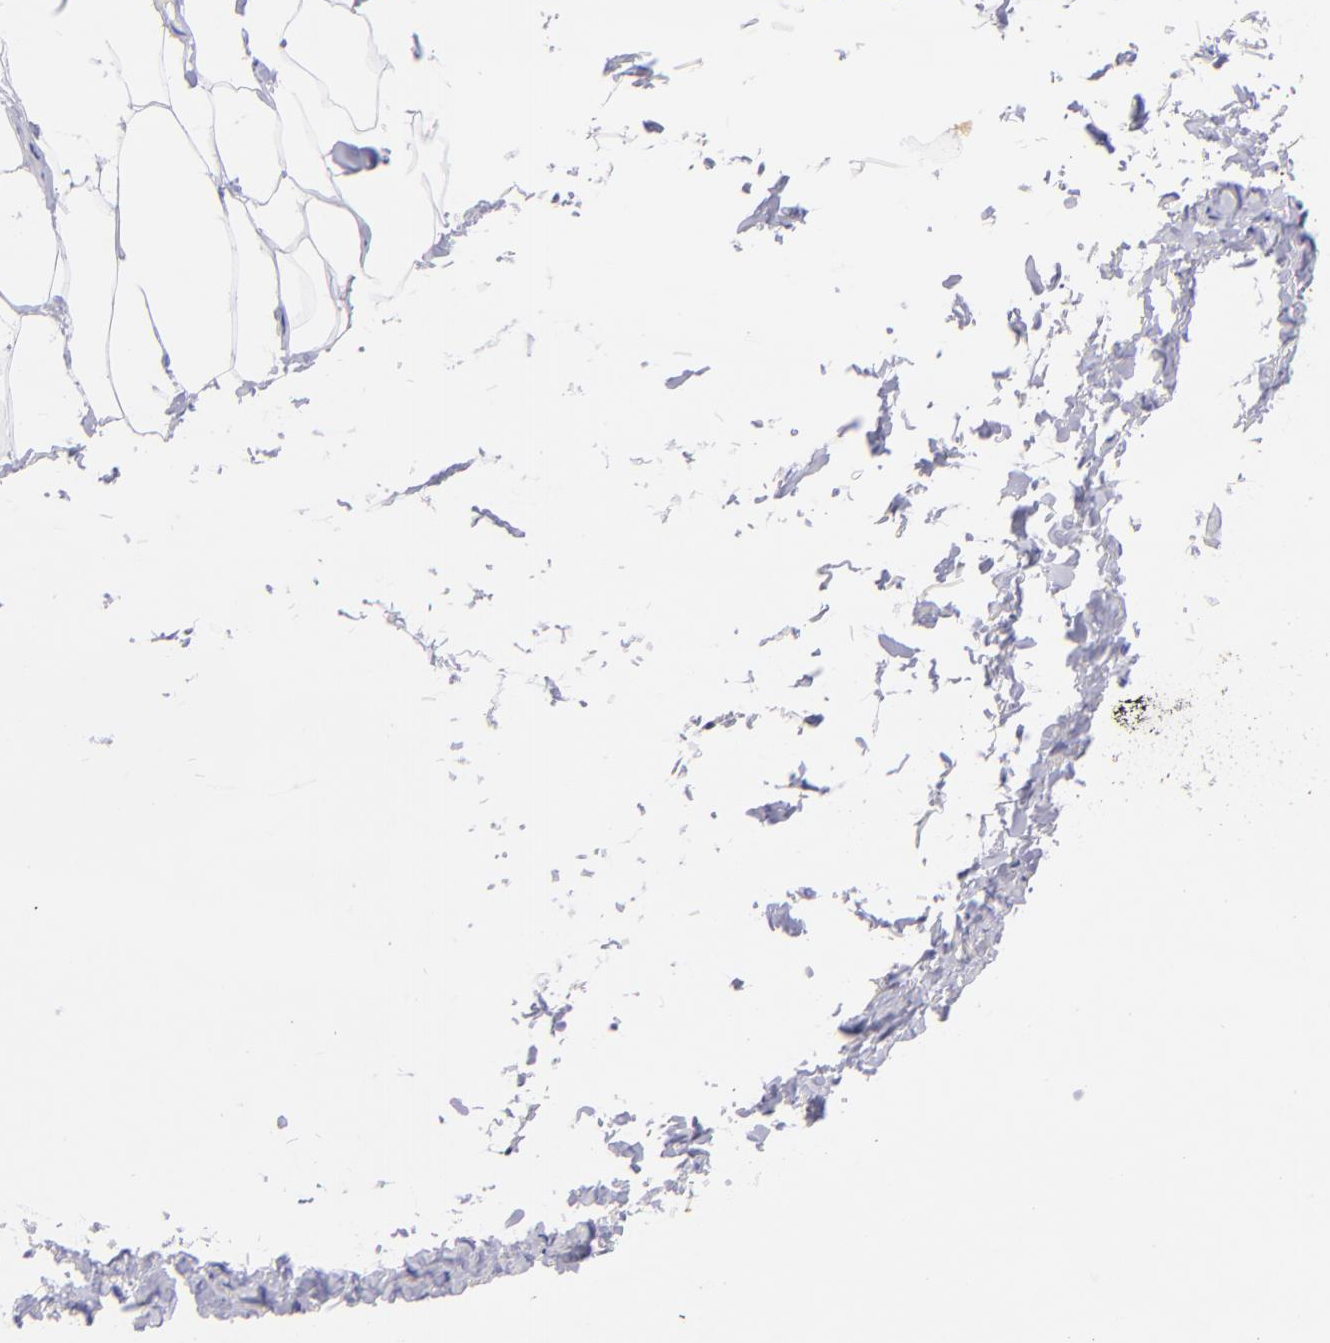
{"staining": {"intensity": "negative", "quantity": "none", "location": "none"}, "tissue": "adipose tissue", "cell_type": "Adipocytes", "image_type": "normal", "snomed": [{"axis": "morphology", "description": "Normal tissue, NOS"}, {"axis": "topography", "description": "Soft tissue"}, {"axis": "topography", "description": "Peripheral nerve tissue"}], "caption": "Immunohistochemistry histopathology image of unremarkable human adipose tissue stained for a protein (brown), which reveals no expression in adipocytes.", "gene": "CNP", "patient": {"sex": "female", "age": 68}}